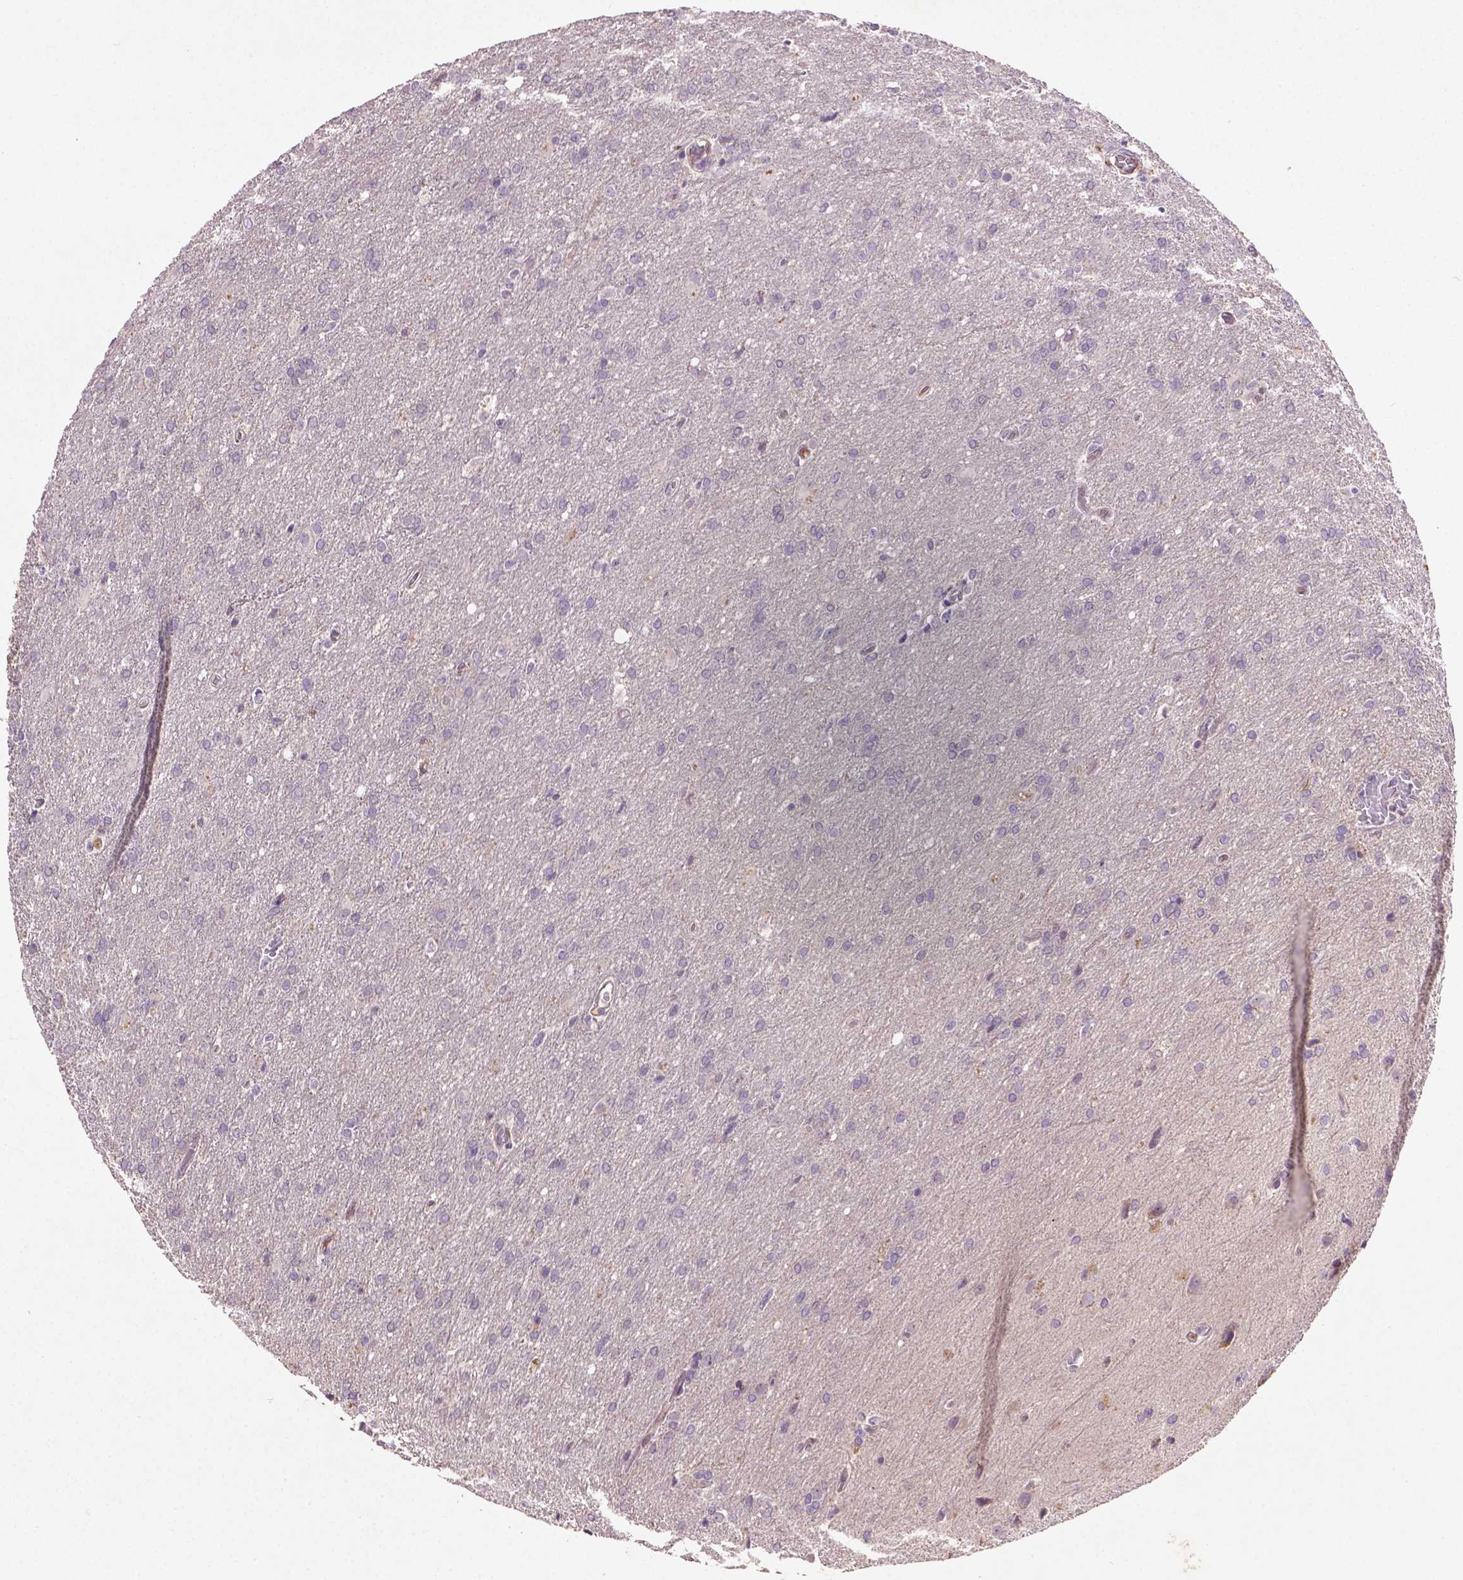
{"staining": {"intensity": "negative", "quantity": "none", "location": "none"}, "tissue": "glioma", "cell_type": "Tumor cells", "image_type": "cancer", "snomed": [{"axis": "morphology", "description": "Glioma, malignant, High grade"}, {"axis": "topography", "description": "Brain"}], "caption": "Immunohistochemistry (IHC) of malignant glioma (high-grade) exhibits no positivity in tumor cells.", "gene": "SOX17", "patient": {"sex": "male", "age": 68}}